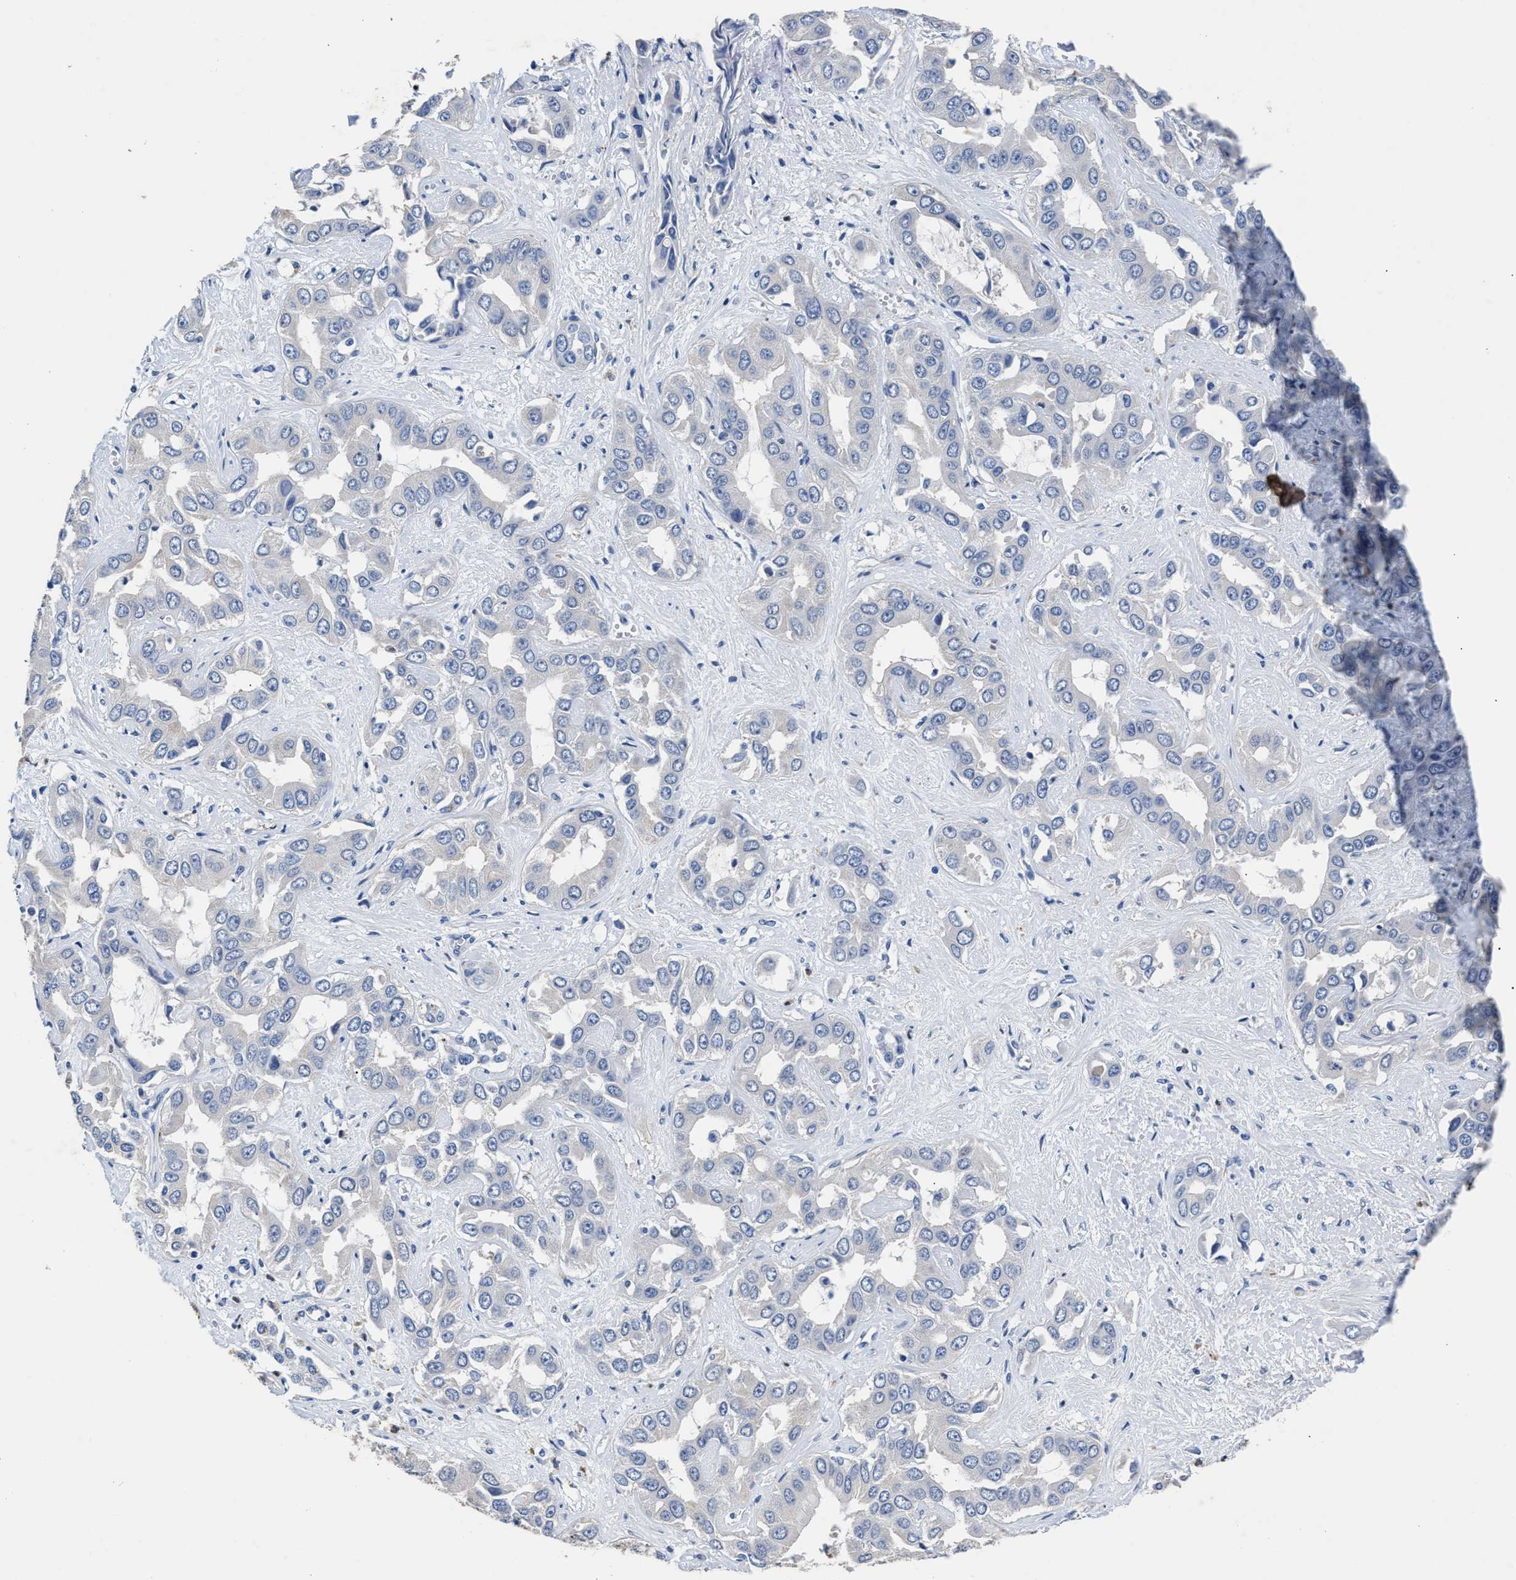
{"staining": {"intensity": "negative", "quantity": "none", "location": "none"}, "tissue": "liver cancer", "cell_type": "Tumor cells", "image_type": "cancer", "snomed": [{"axis": "morphology", "description": "Cholangiocarcinoma"}, {"axis": "topography", "description": "Liver"}], "caption": "IHC of human cholangiocarcinoma (liver) demonstrates no expression in tumor cells. (DAB IHC with hematoxylin counter stain).", "gene": "SH3GL1", "patient": {"sex": "female", "age": 52}}